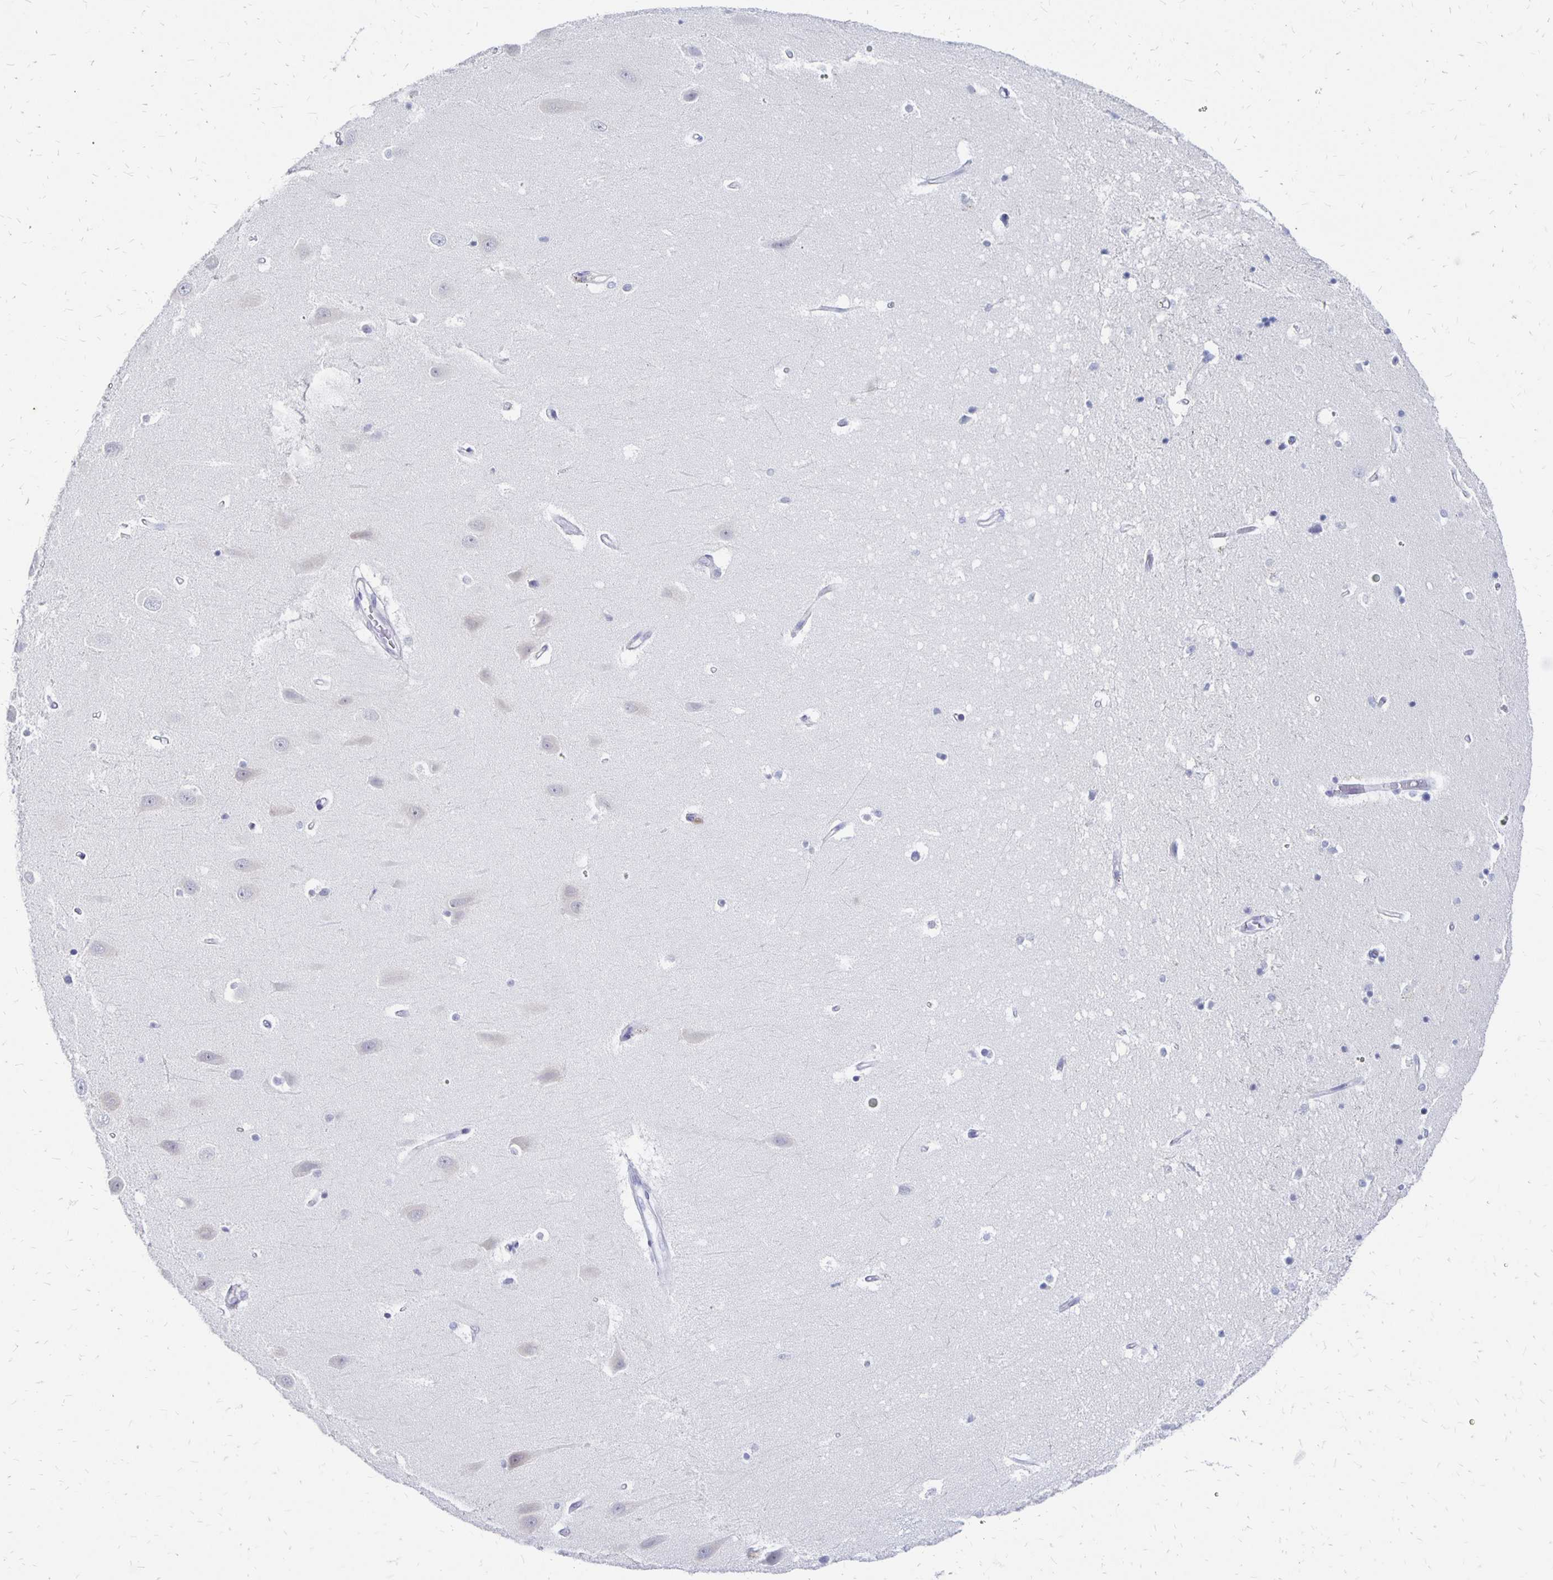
{"staining": {"intensity": "negative", "quantity": "none", "location": "none"}, "tissue": "hippocampus", "cell_type": "Glial cells", "image_type": "normal", "snomed": [{"axis": "morphology", "description": "Normal tissue, NOS"}, {"axis": "topography", "description": "Hippocampus"}], "caption": "Immunohistochemical staining of benign human hippocampus demonstrates no significant positivity in glial cells.", "gene": "SYT2", "patient": {"sex": "male", "age": 63}}